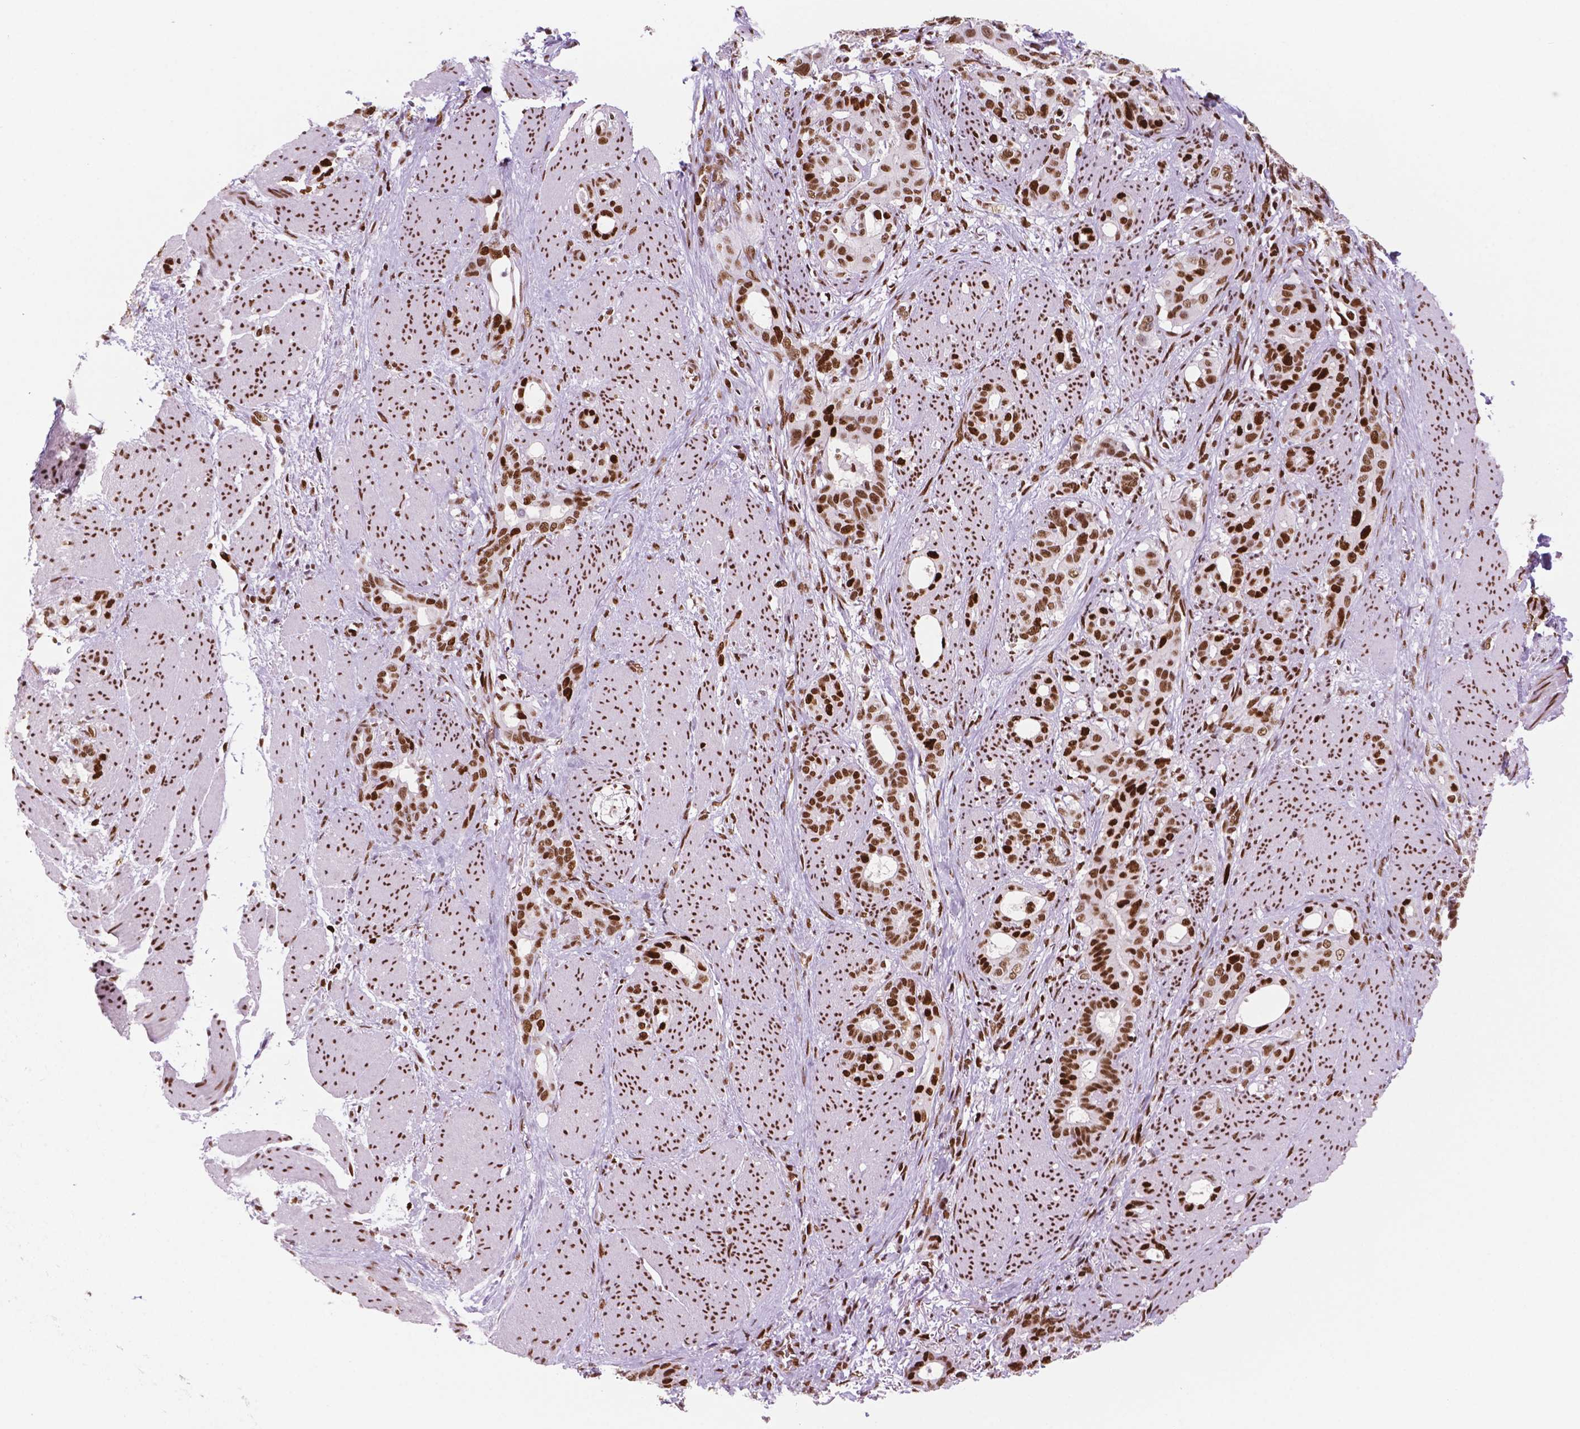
{"staining": {"intensity": "strong", "quantity": ">75%", "location": "nuclear"}, "tissue": "stomach cancer", "cell_type": "Tumor cells", "image_type": "cancer", "snomed": [{"axis": "morphology", "description": "Normal tissue, NOS"}, {"axis": "morphology", "description": "Adenocarcinoma, NOS"}, {"axis": "topography", "description": "Esophagus"}, {"axis": "topography", "description": "Stomach, upper"}], "caption": "This image reveals IHC staining of adenocarcinoma (stomach), with high strong nuclear positivity in approximately >75% of tumor cells.", "gene": "MSH6", "patient": {"sex": "male", "age": 62}}